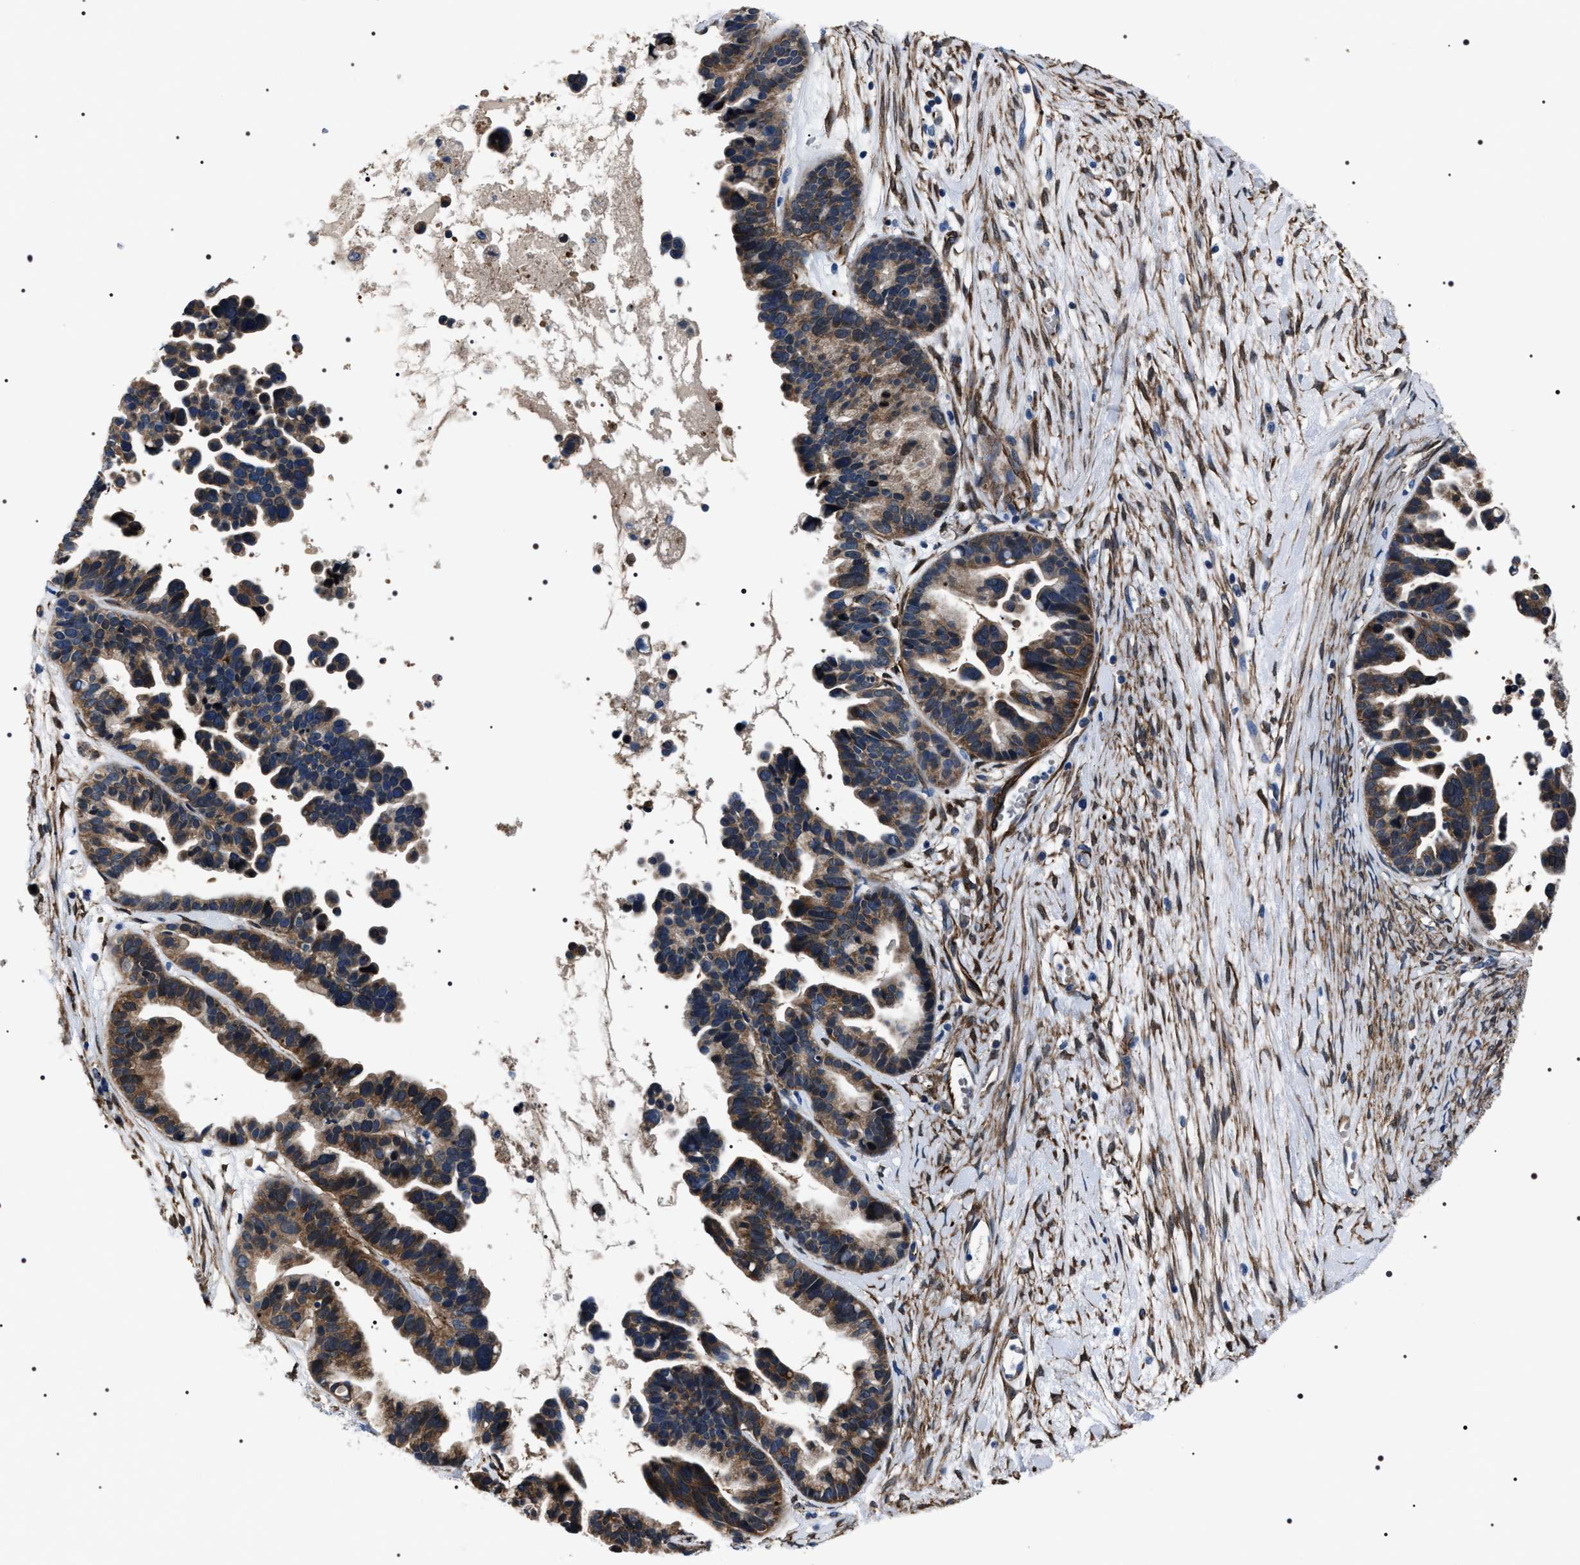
{"staining": {"intensity": "moderate", "quantity": ">75%", "location": "cytoplasmic/membranous"}, "tissue": "ovarian cancer", "cell_type": "Tumor cells", "image_type": "cancer", "snomed": [{"axis": "morphology", "description": "Cystadenocarcinoma, serous, NOS"}, {"axis": "topography", "description": "Ovary"}], "caption": "Tumor cells demonstrate moderate cytoplasmic/membranous staining in approximately >75% of cells in serous cystadenocarcinoma (ovarian).", "gene": "BAG2", "patient": {"sex": "female", "age": 56}}